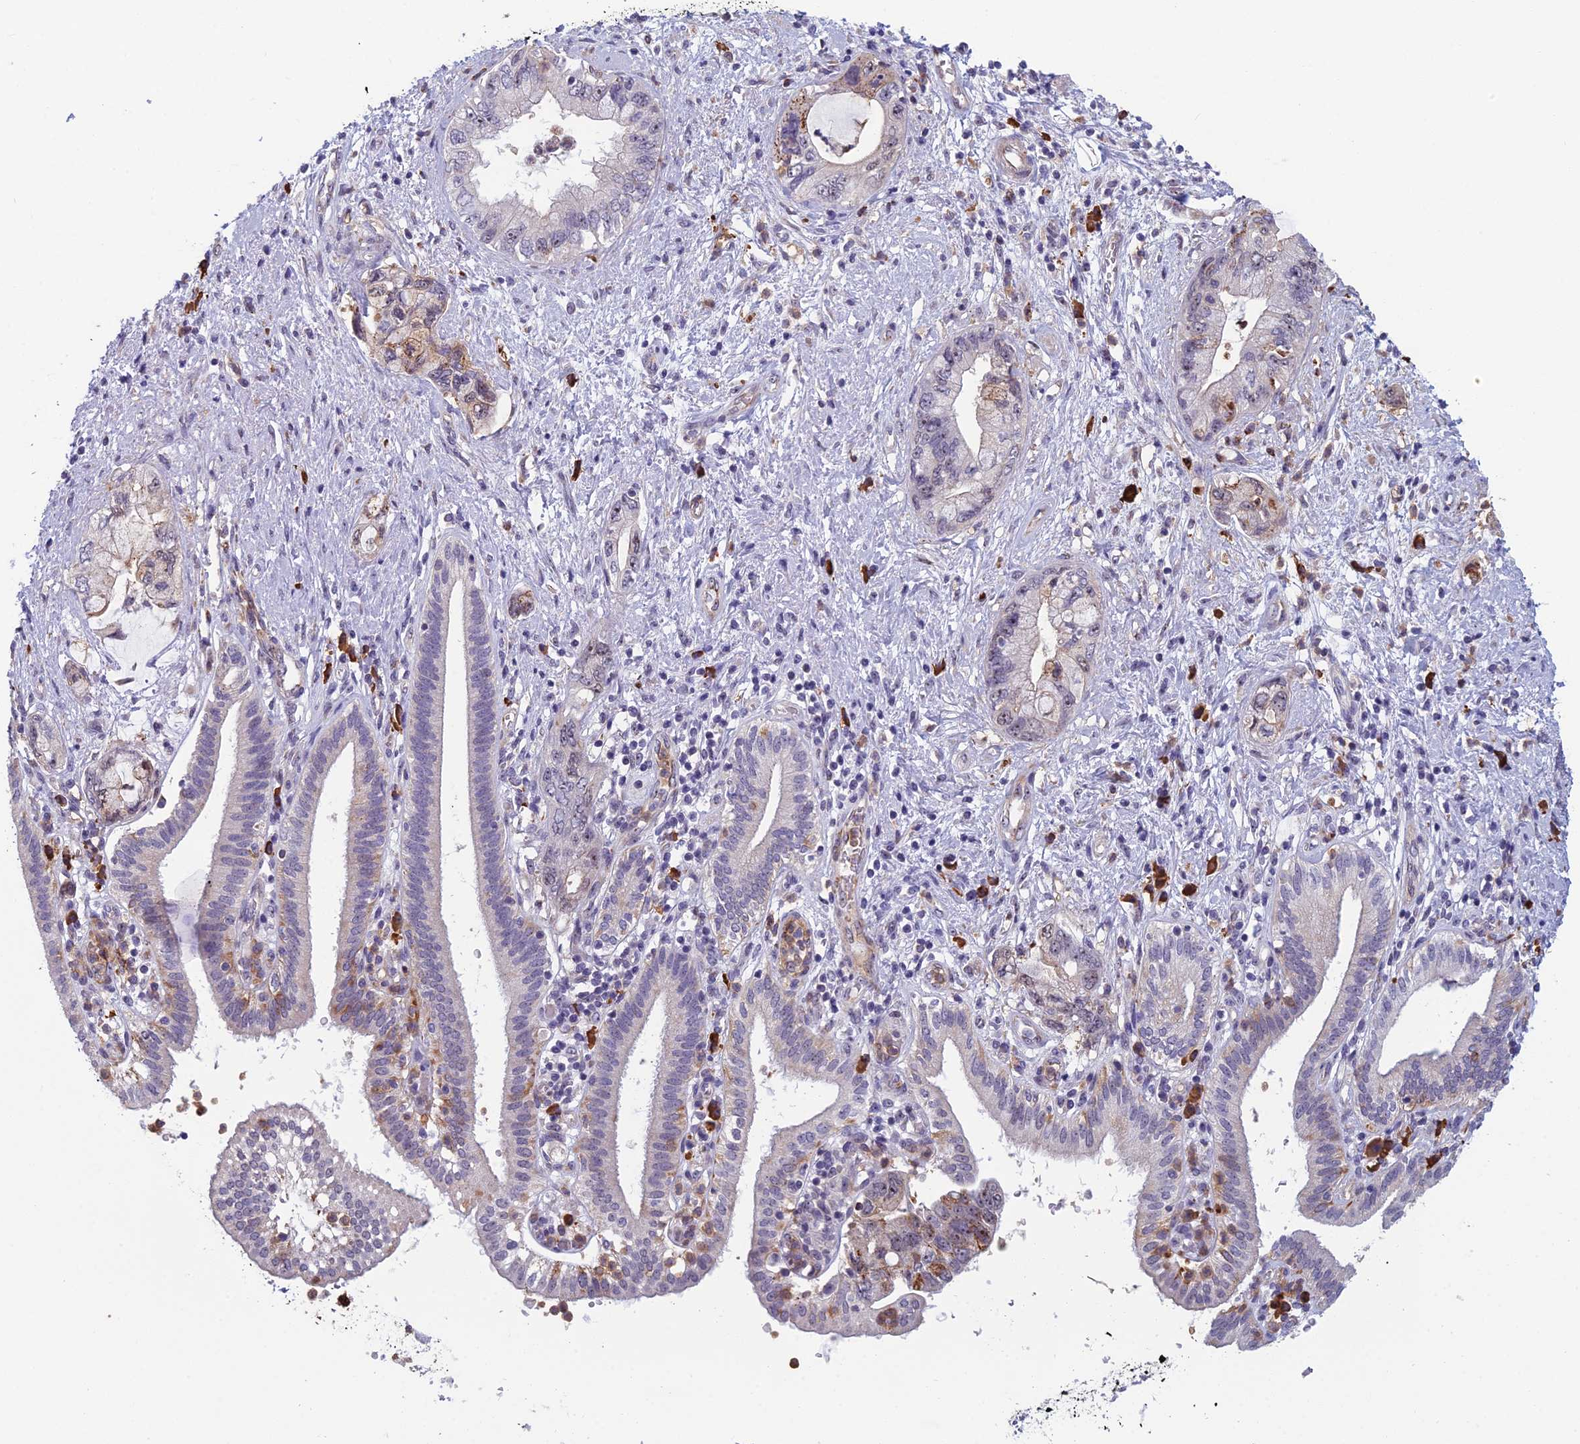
{"staining": {"intensity": "weak", "quantity": "<25%", "location": "cytoplasmic/membranous,nuclear"}, "tissue": "pancreatic cancer", "cell_type": "Tumor cells", "image_type": "cancer", "snomed": [{"axis": "morphology", "description": "Adenocarcinoma, NOS"}, {"axis": "topography", "description": "Pancreas"}], "caption": "Immunohistochemical staining of human pancreatic cancer shows no significant staining in tumor cells.", "gene": "NOC2L", "patient": {"sex": "female", "age": 73}}